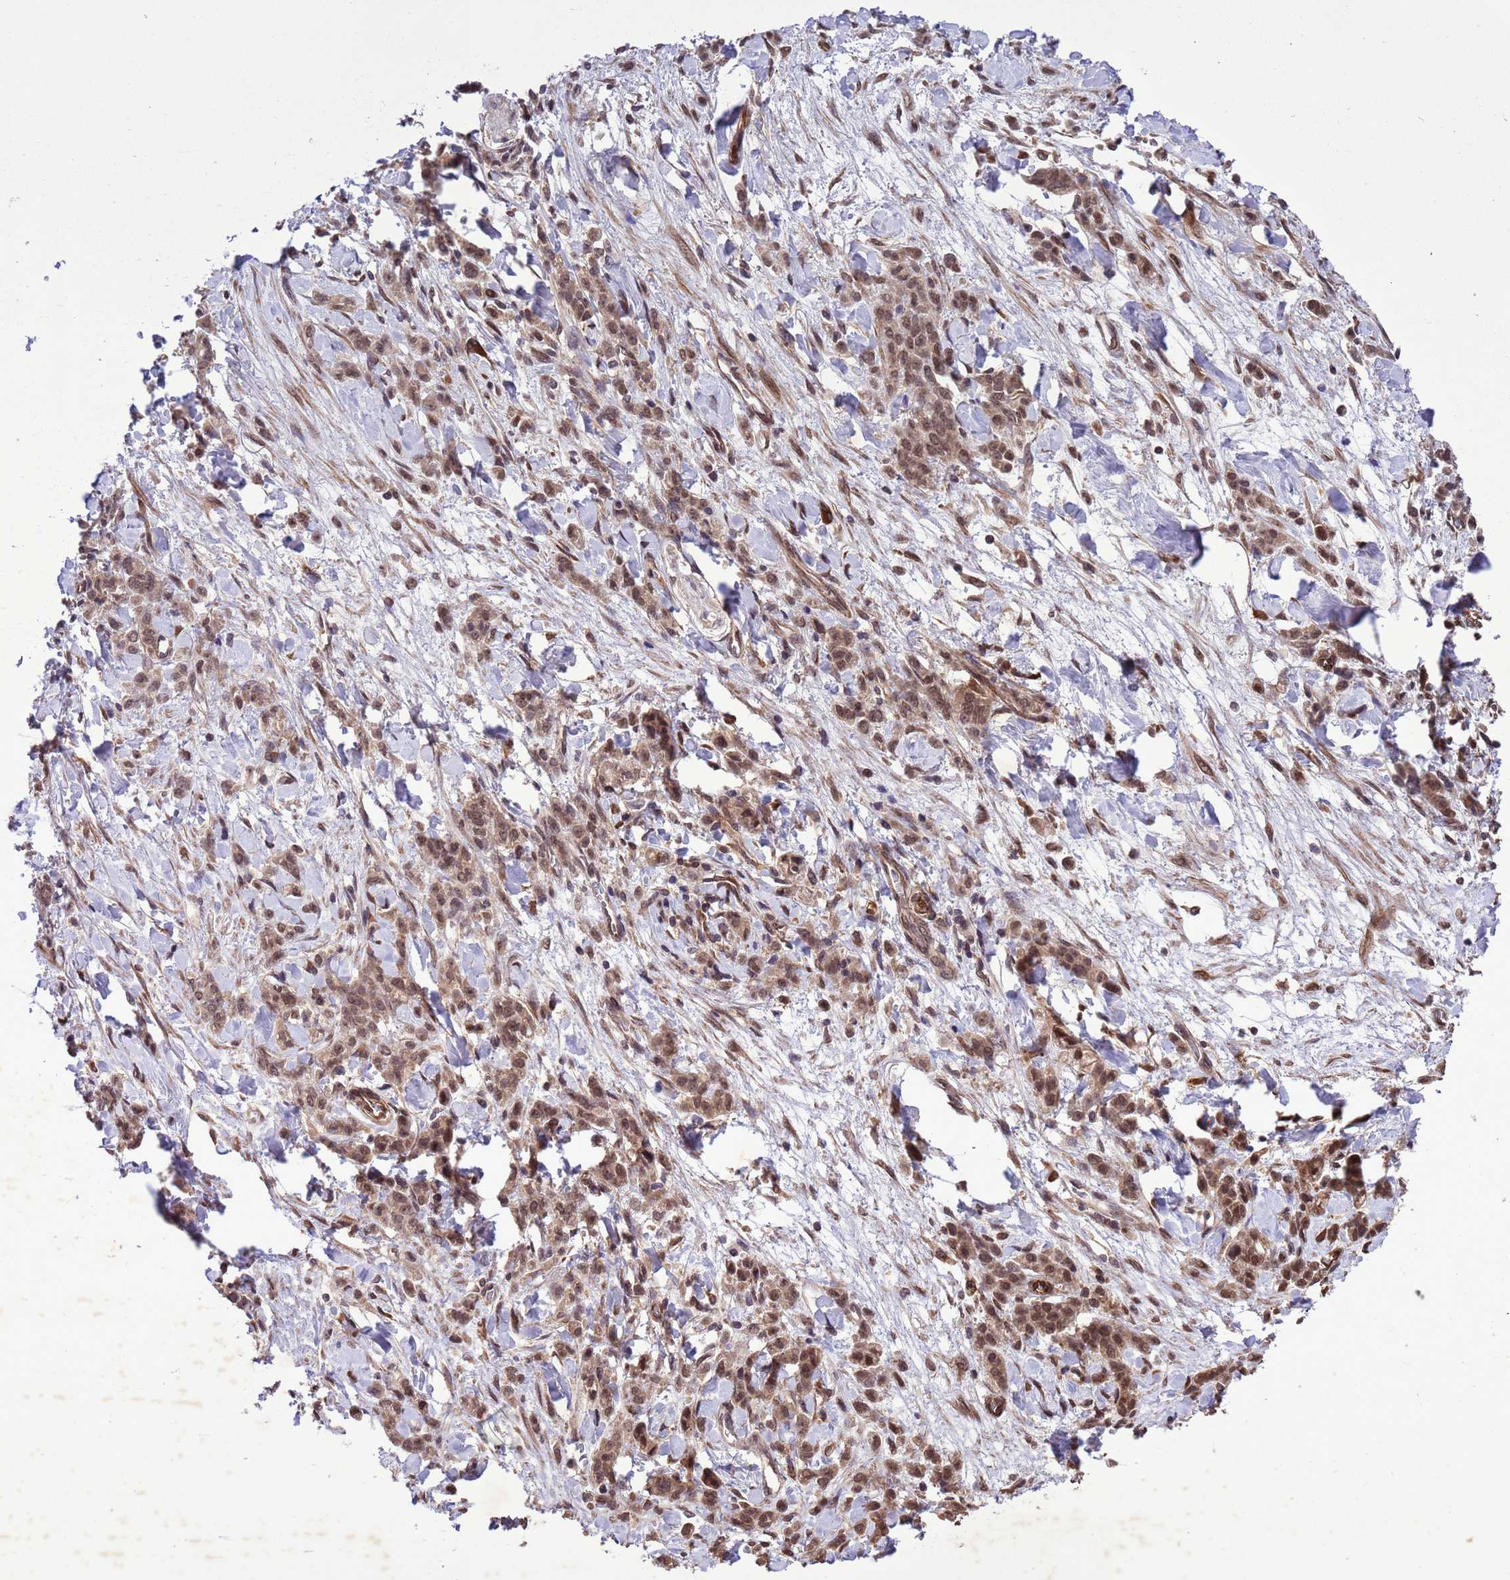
{"staining": {"intensity": "moderate", "quantity": ">75%", "location": "nuclear"}, "tissue": "stomach cancer", "cell_type": "Tumor cells", "image_type": "cancer", "snomed": [{"axis": "morphology", "description": "Normal tissue, NOS"}, {"axis": "morphology", "description": "Adenocarcinoma, NOS"}, {"axis": "topography", "description": "Stomach"}], "caption": "Immunohistochemistry of human adenocarcinoma (stomach) shows medium levels of moderate nuclear expression in about >75% of tumor cells. (Stains: DAB in brown, nuclei in blue, Microscopy: brightfield microscopy at high magnification).", "gene": "VSTM4", "patient": {"sex": "male", "age": 82}}